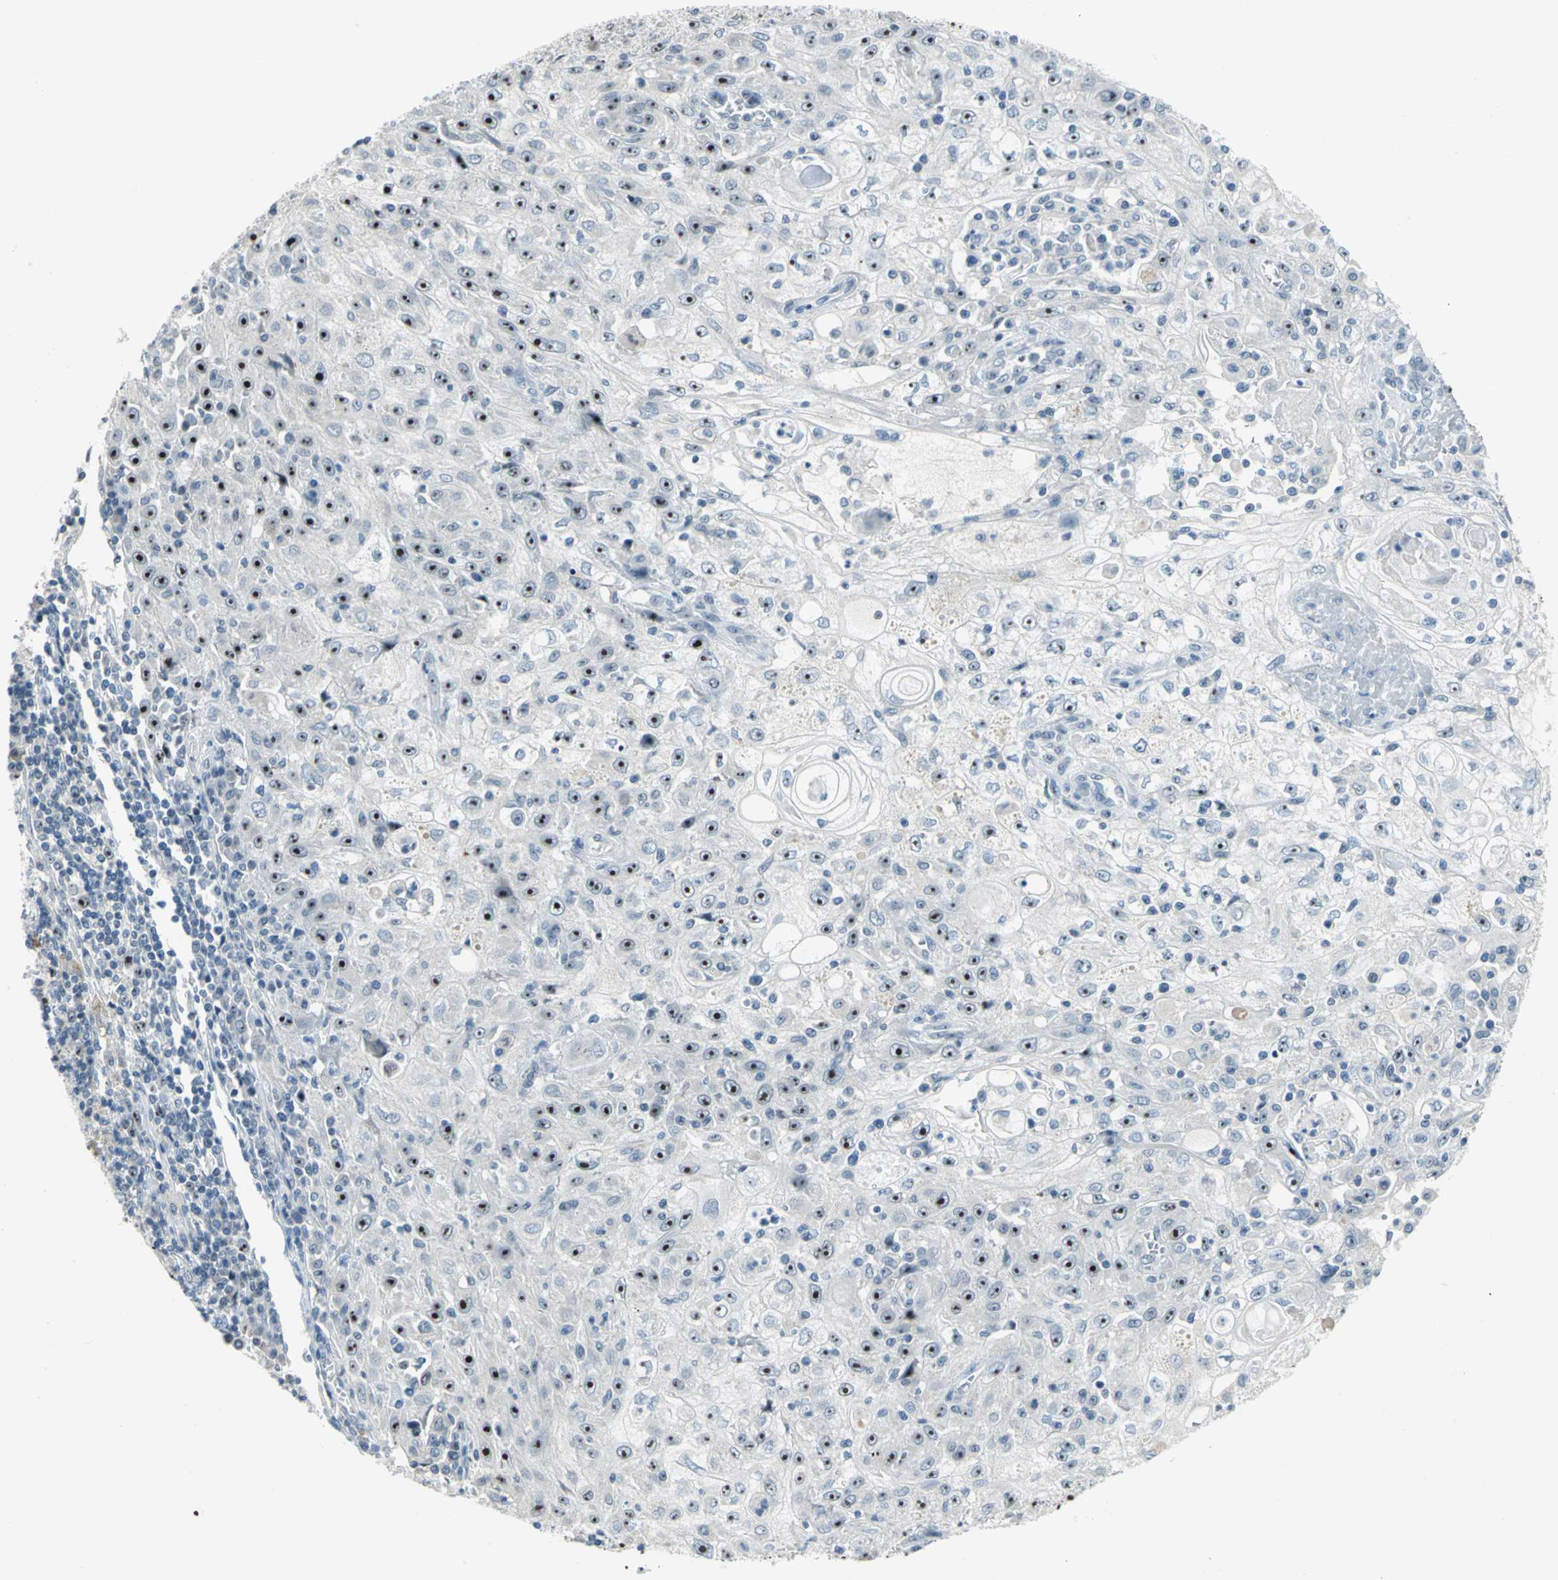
{"staining": {"intensity": "strong", "quantity": ">75%", "location": "nuclear"}, "tissue": "skin cancer", "cell_type": "Tumor cells", "image_type": "cancer", "snomed": [{"axis": "morphology", "description": "Squamous cell carcinoma, NOS"}, {"axis": "topography", "description": "Skin"}], "caption": "Immunohistochemistry (IHC) photomicrograph of neoplastic tissue: skin cancer (squamous cell carcinoma) stained using immunohistochemistry demonstrates high levels of strong protein expression localized specifically in the nuclear of tumor cells, appearing as a nuclear brown color.", "gene": "MYBBP1A", "patient": {"sex": "male", "age": 75}}